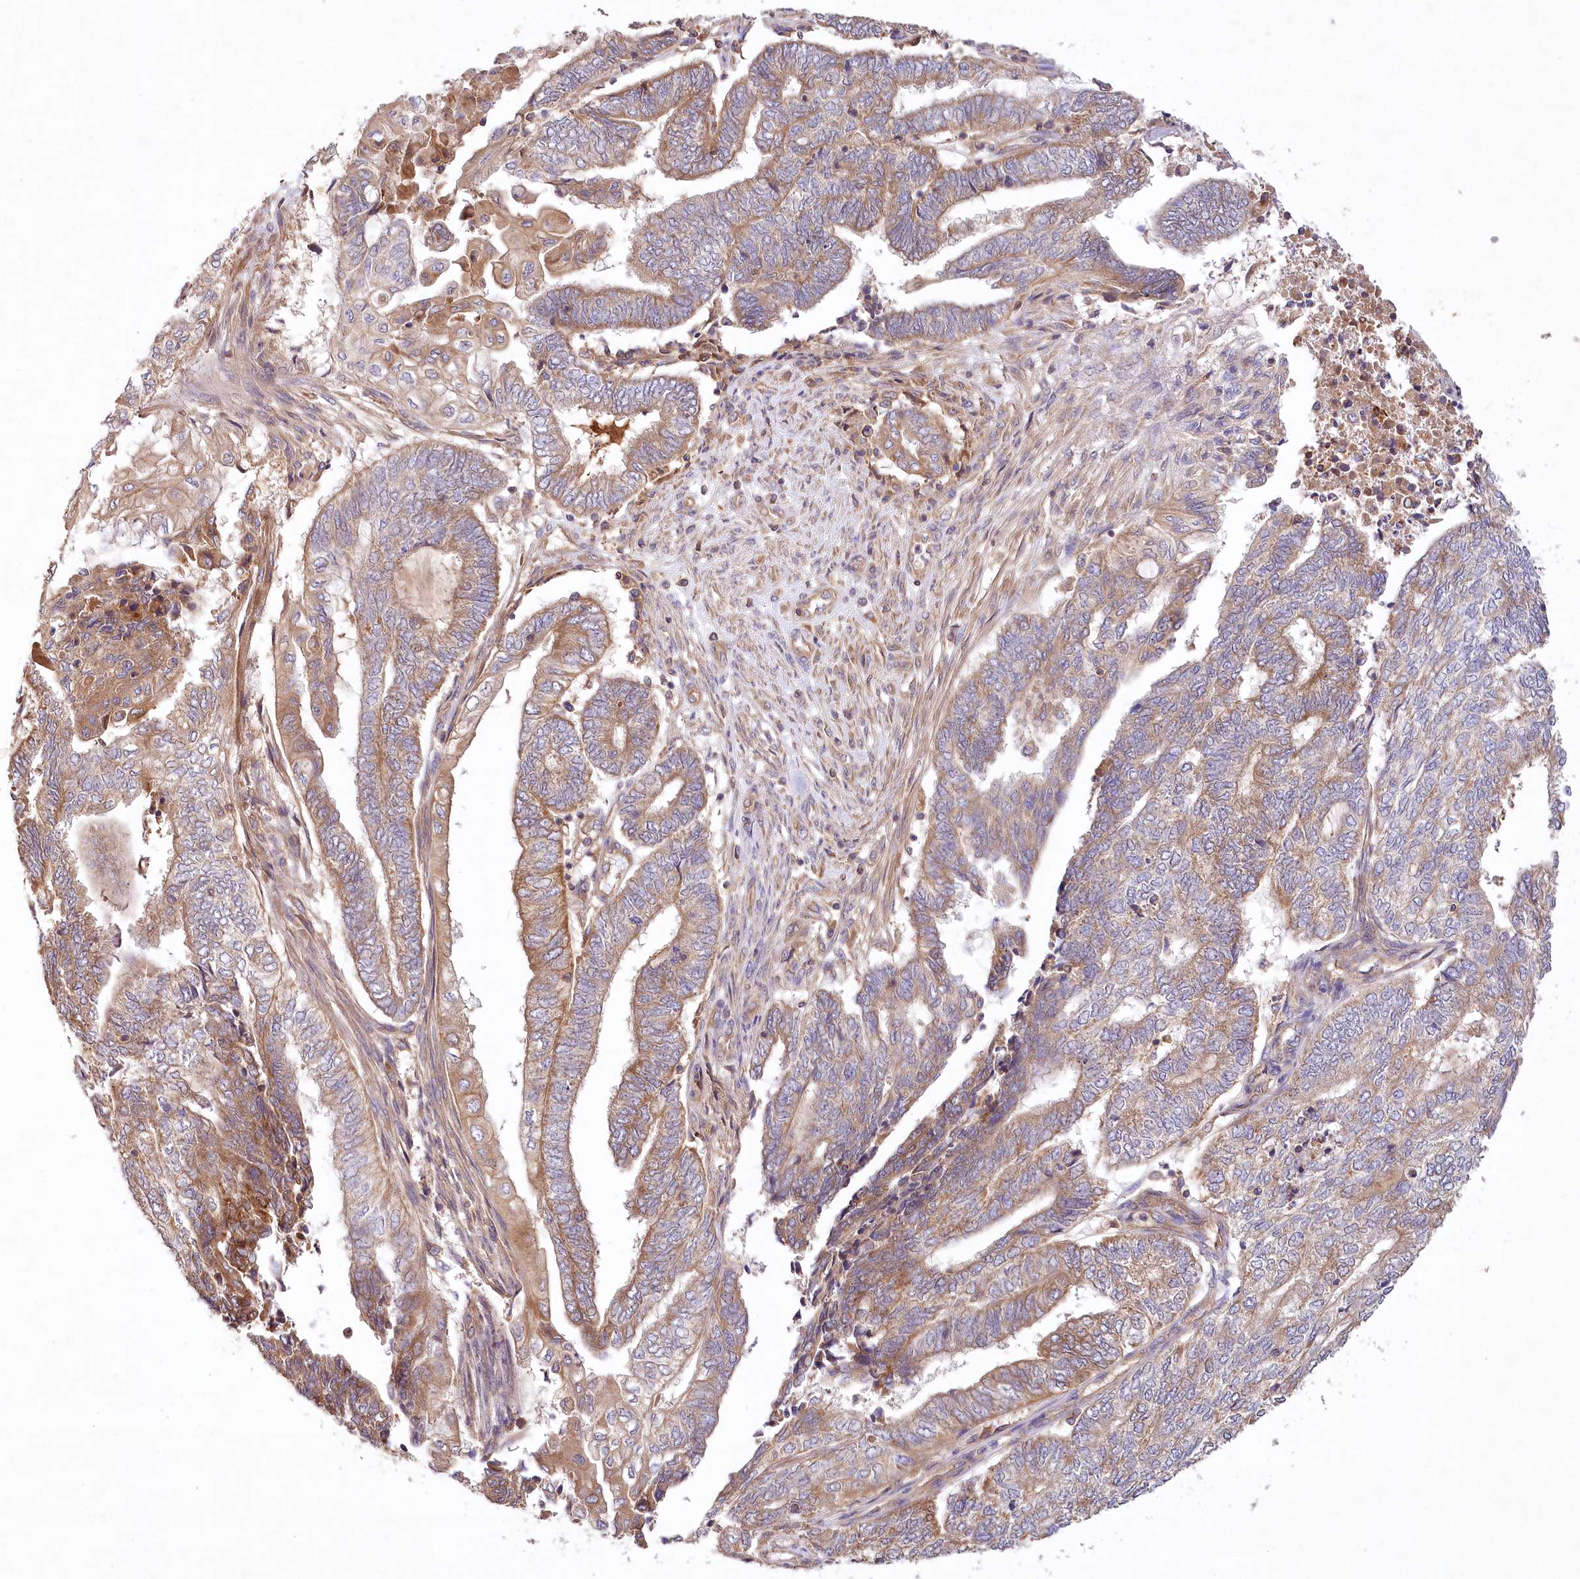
{"staining": {"intensity": "moderate", "quantity": ">75%", "location": "cytoplasmic/membranous"}, "tissue": "endometrial cancer", "cell_type": "Tumor cells", "image_type": "cancer", "snomed": [{"axis": "morphology", "description": "Adenocarcinoma, NOS"}, {"axis": "topography", "description": "Uterus"}, {"axis": "topography", "description": "Endometrium"}], "caption": "Adenocarcinoma (endometrial) was stained to show a protein in brown. There is medium levels of moderate cytoplasmic/membranous staining in about >75% of tumor cells.", "gene": "LSS", "patient": {"sex": "female", "age": 70}}